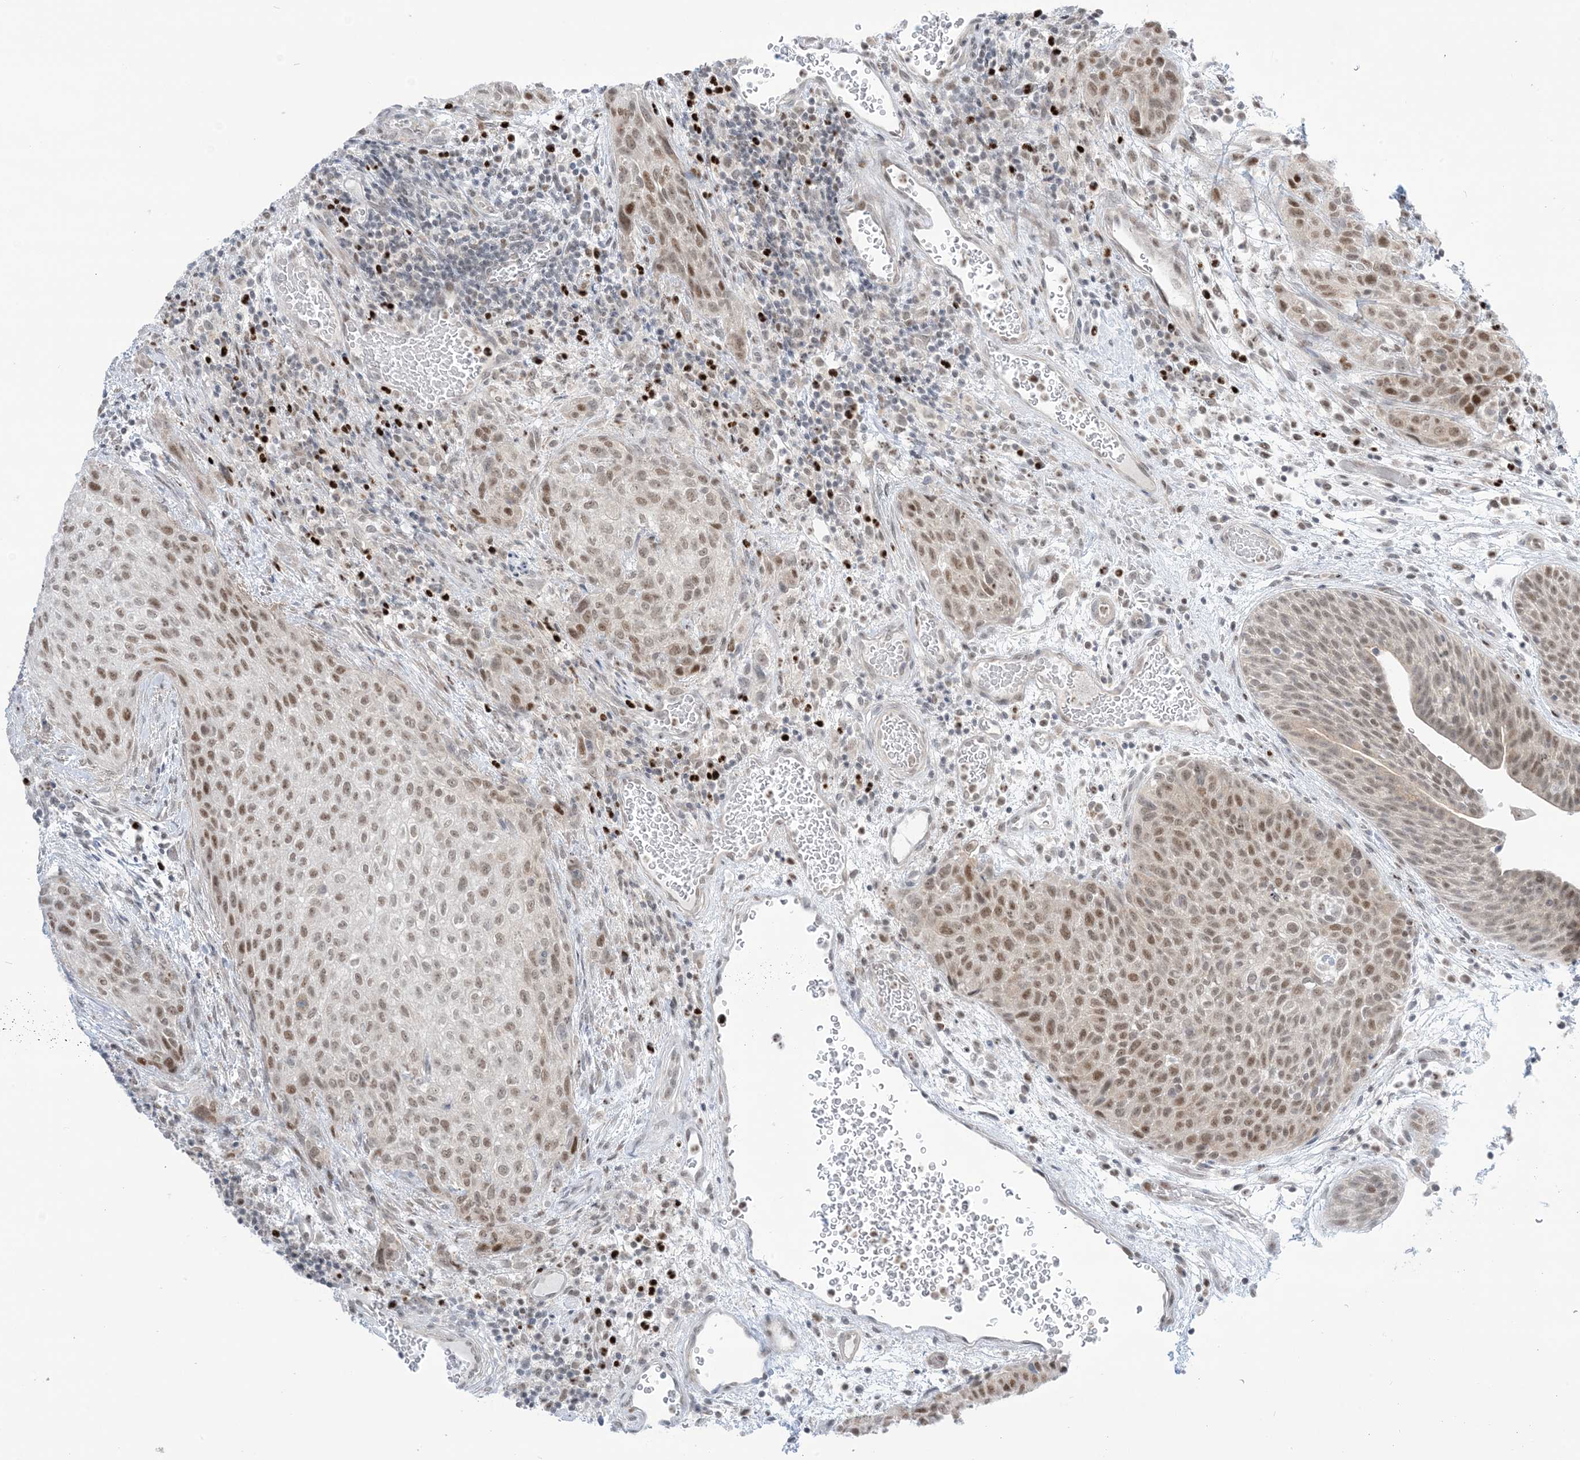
{"staining": {"intensity": "moderate", "quantity": ">75%", "location": "nuclear"}, "tissue": "urothelial cancer", "cell_type": "Tumor cells", "image_type": "cancer", "snomed": [{"axis": "morphology", "description": "Urothelial carcinoma, High grade"}, {"axis": "topography", "description": "Urinary bladder"}], "caption": "Moderate nuclear expression for a protein is identified in approximately >75% of tumor cells of high-grade urothelial carcinoma using immunohistochemistry (IHC).", "gene": "TFPT", "patient": {"sex": "male", "age": 35}}